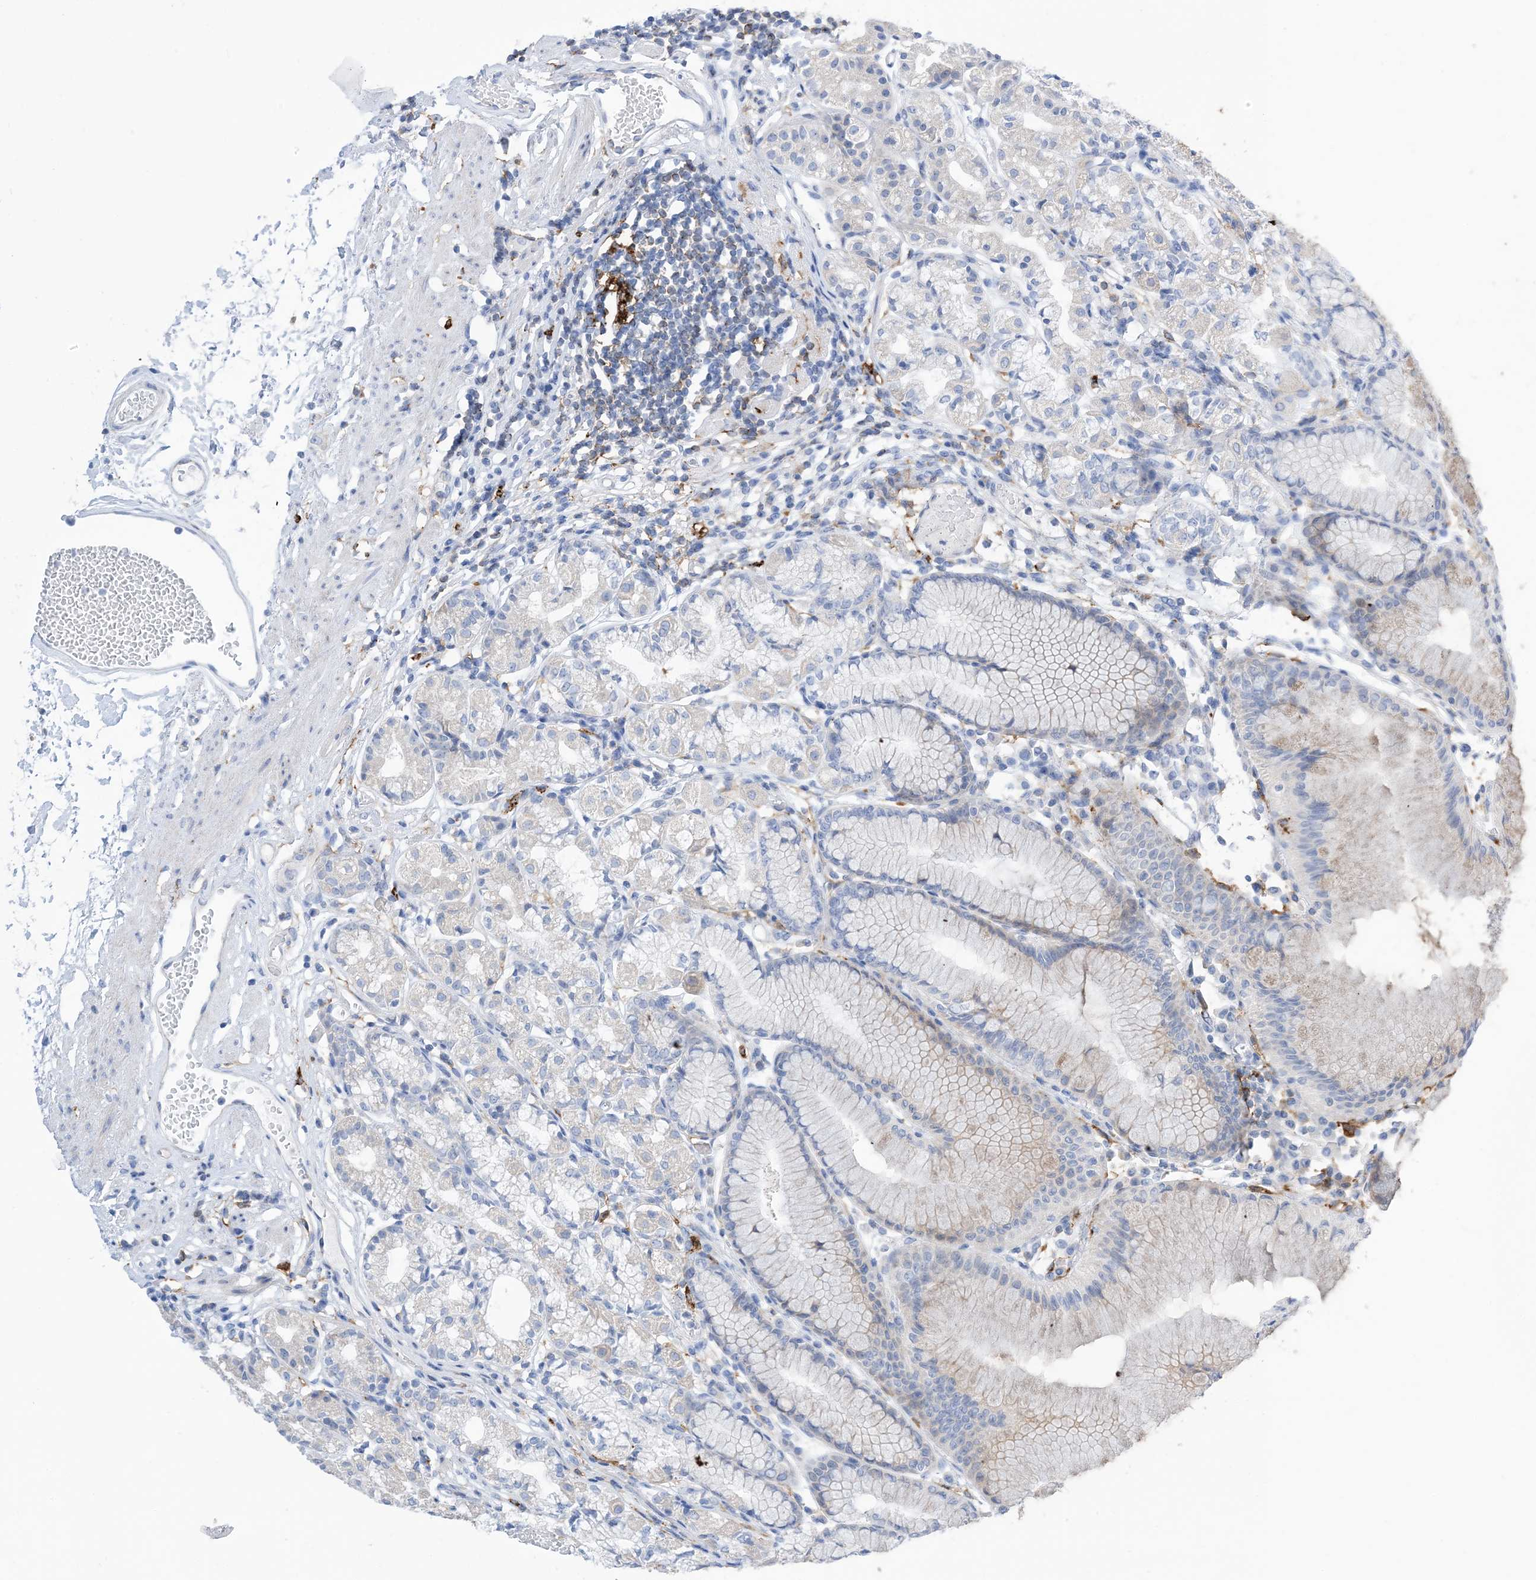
{"staining": {"intensity": "moderate", "quantity": "<25%", "location": "cytoplasmic/membranous"}, "tissue": "stomach", "cell_type": "Glandular cells", "image_type": "normal", "snomed": [{"axis": "morphology", "description": "Normal tissue, NOS"}, {"axis": "topography", "description": "Stomach"}], "caption": "Protein analysis of benign stomach displays moderate cytoplasmic/membranous expression in approximately <25% of glandular cells. (brown staining indicates protein expression, while blue staining denotes nuclei).", "gene": "DPH3", "patient": {"sex": "female", "age": 57}}